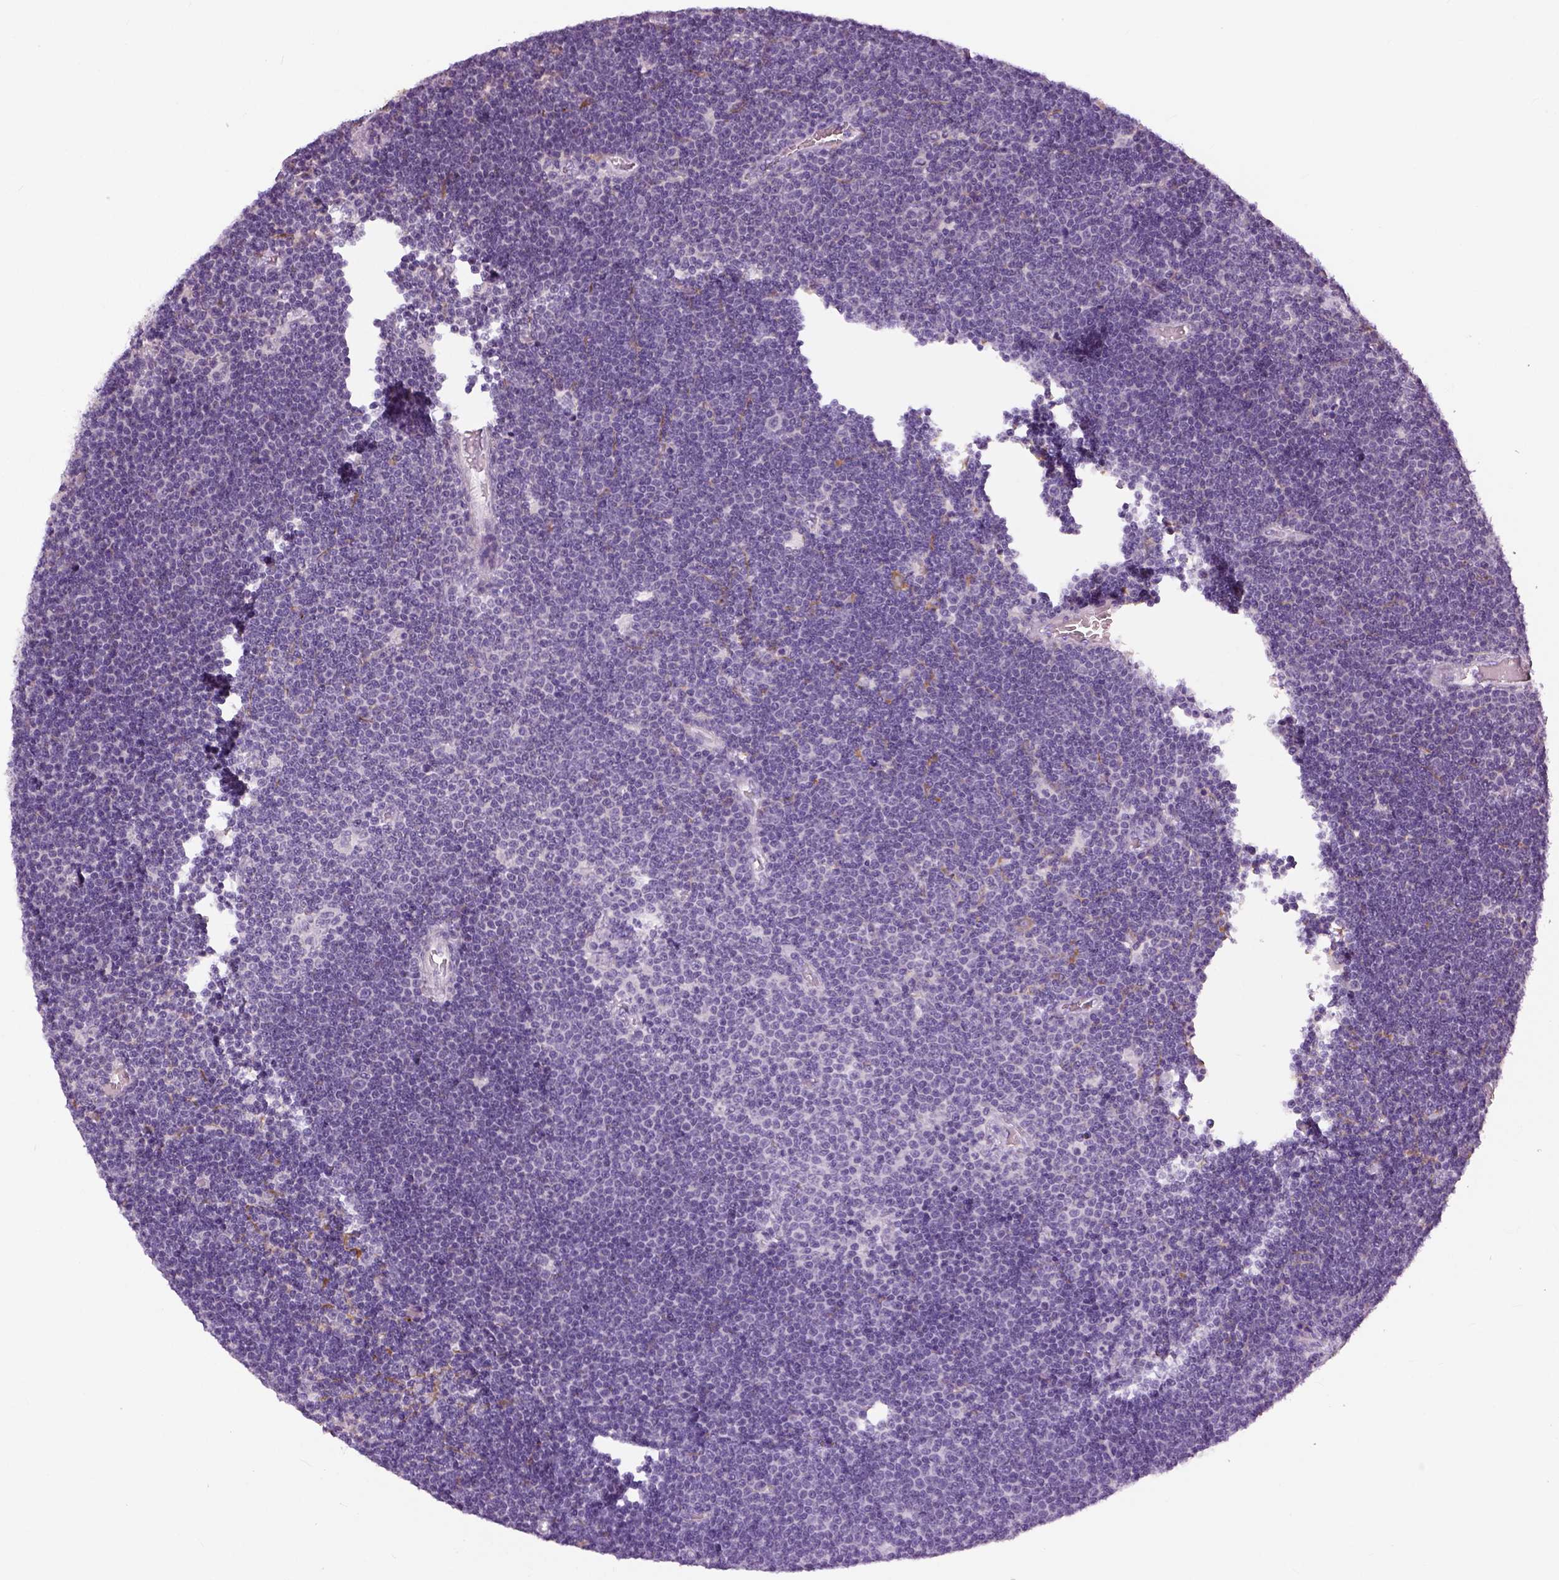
{"staining": {"intensity": "negative", "quantity": "none", "location": "none"}, "tissue": "lymphoma", "cell_type": "Tumor cells", "image_type": "cancer", "snomed": [{"axis": "morphology", "description": "Malignant lymphoma, non-Hodgkin's type, Low grade"}, {"axis": "topography", "description": "Brain"}], "caption": "Immunohistochemistry histopathology image of lymphoma stained for a protein (brown), which reveals no staining in tumor cells.", "gene": "NECAB1", "patient": {"sex": "female", "age": 66}}